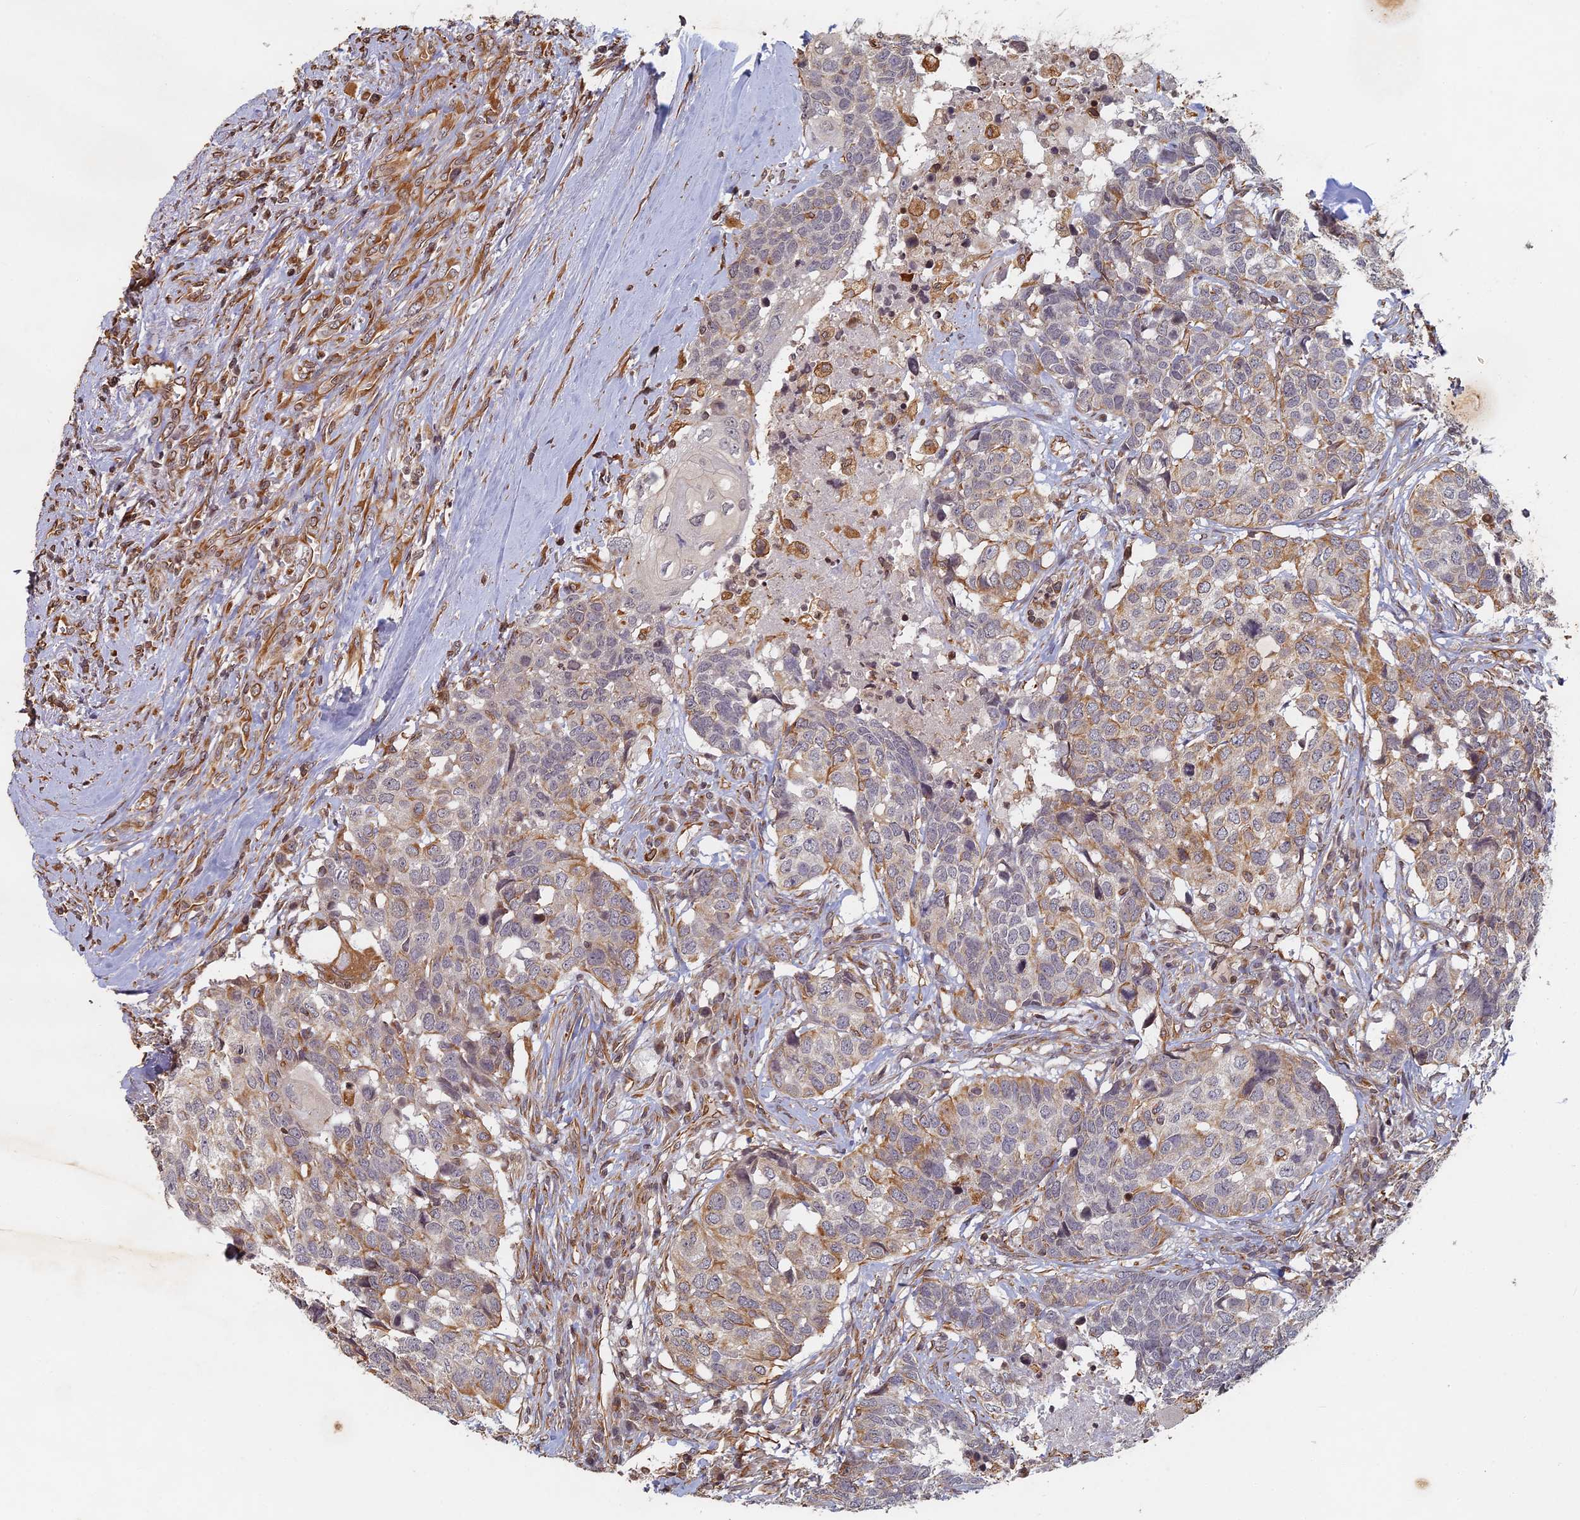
{"staining": {"intensity": "moderate", "quantity": "<25%", "location": "cytoplasmic/membranous"}, "tissue": "head and neck cancer", "cell_type": "Tumor cells", "image_type": "cancer", "snomed": [{"axis": "morphology", "description": "Squamous cell carcinoma, NOS"}, {"axis": "topography", "description": "Head-Neck"}], "caption": "Immunohistochemical staining of head and neck squamous cell carcinoma shows low levels of moderate cytoplasmic/membranous expression in about <25% of tumor cells. The staining was performed using DAB to visualize the protein expression in brown, while the nuclei were stained in blue with hematoxylin (Magnification: 20x).", "gene": "ABCB10", "patient": {"sex": "male", "age": 66}}